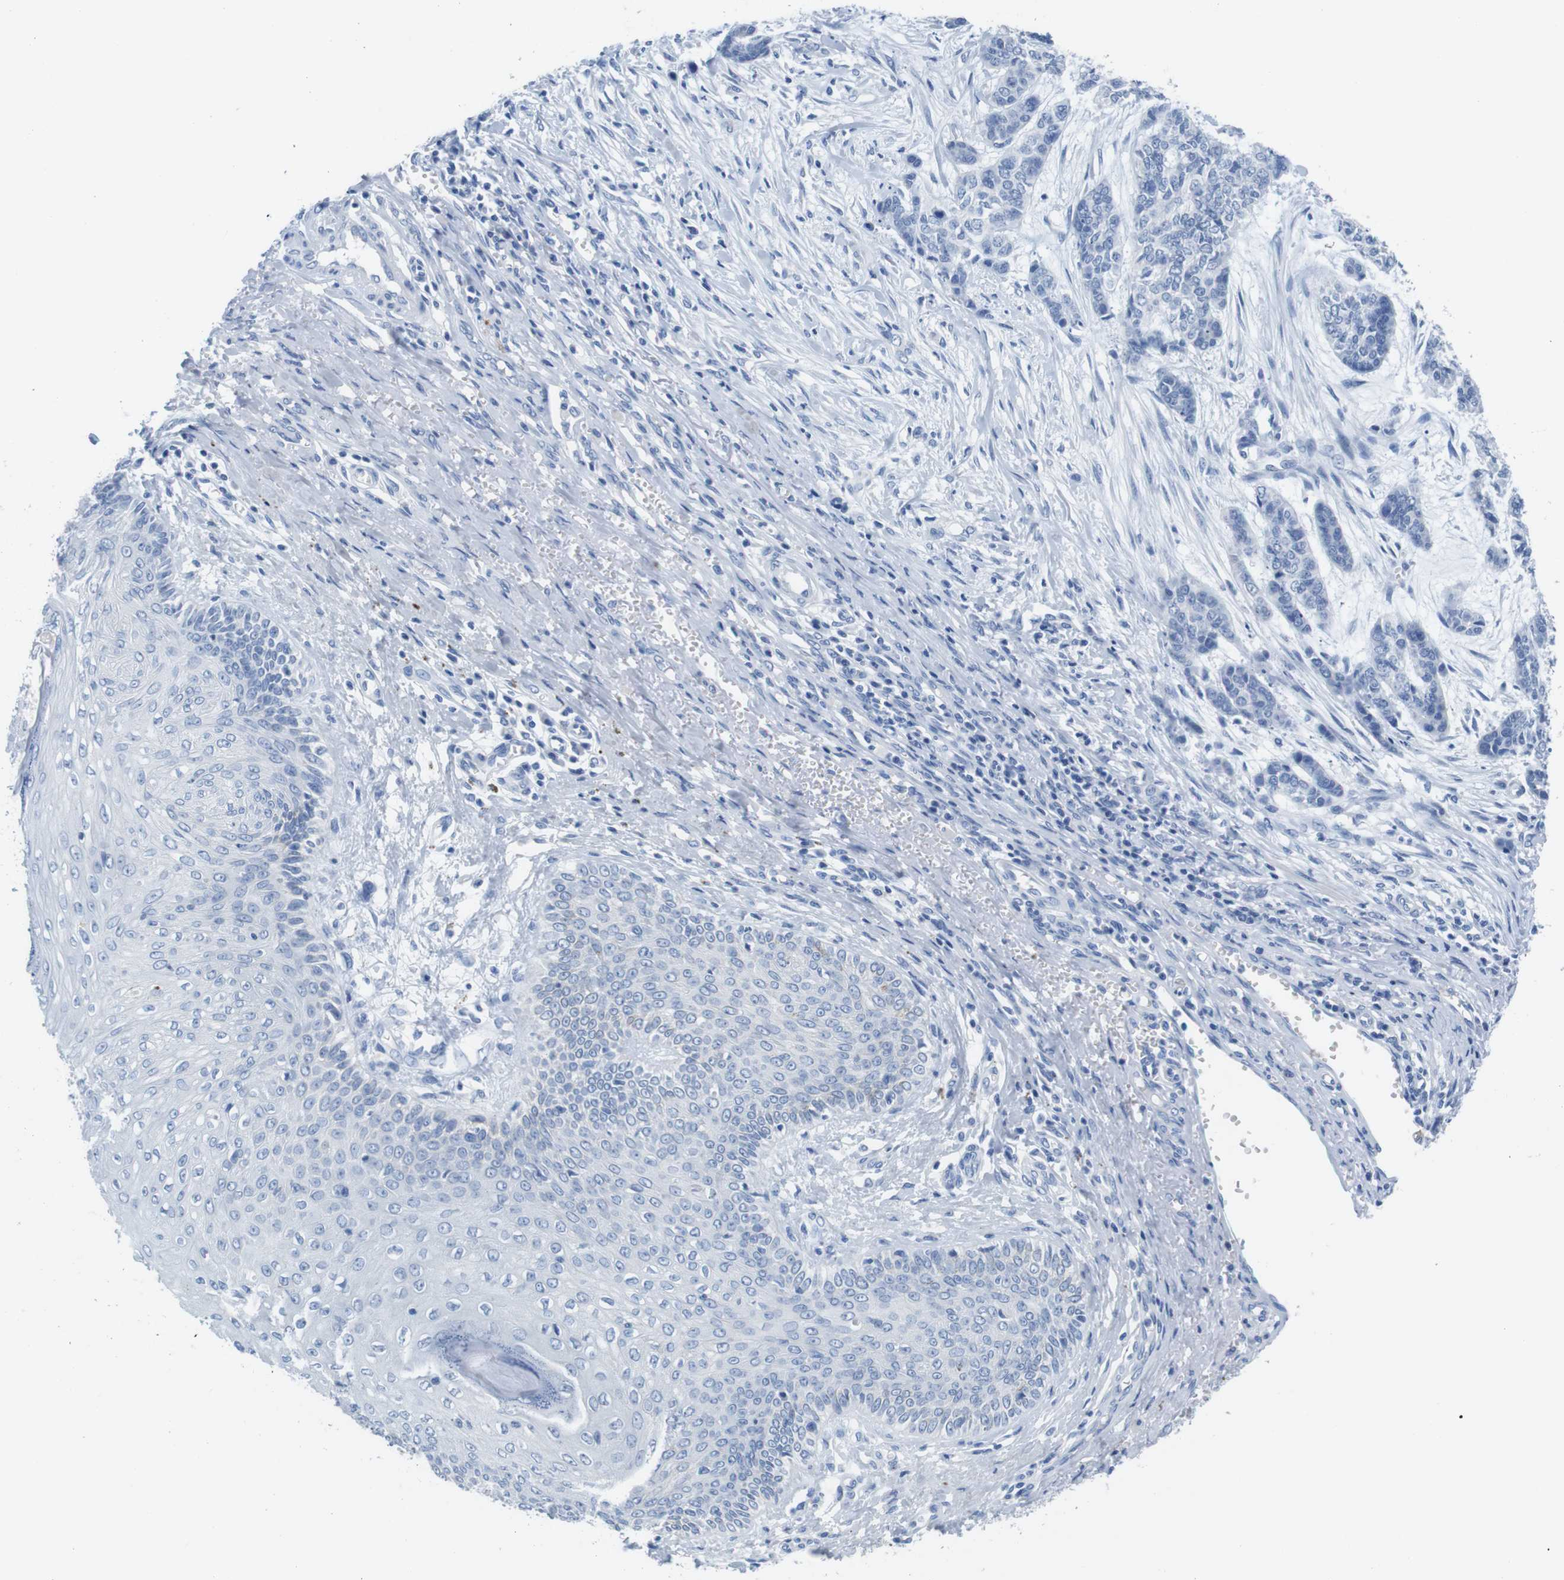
{"staining": {"intensity": "negative", "quantity": "none", "location": "none"}, "tissue": "skin cancer", "cell_type": "Tumor cells", "image_type": "cancer", "snomed": [{"axis": "morphology", "description": "Basal cell carcinoma"}, {"axis": "topography", "description": "Skin"}], "caption": "This is an immunohistochemistry micrograph of human skin cancer (basal cell carcinoma). There is no staining in tumor cells.", "gene": "MAP6", "patient": {"sex": "female", "age": 64}}